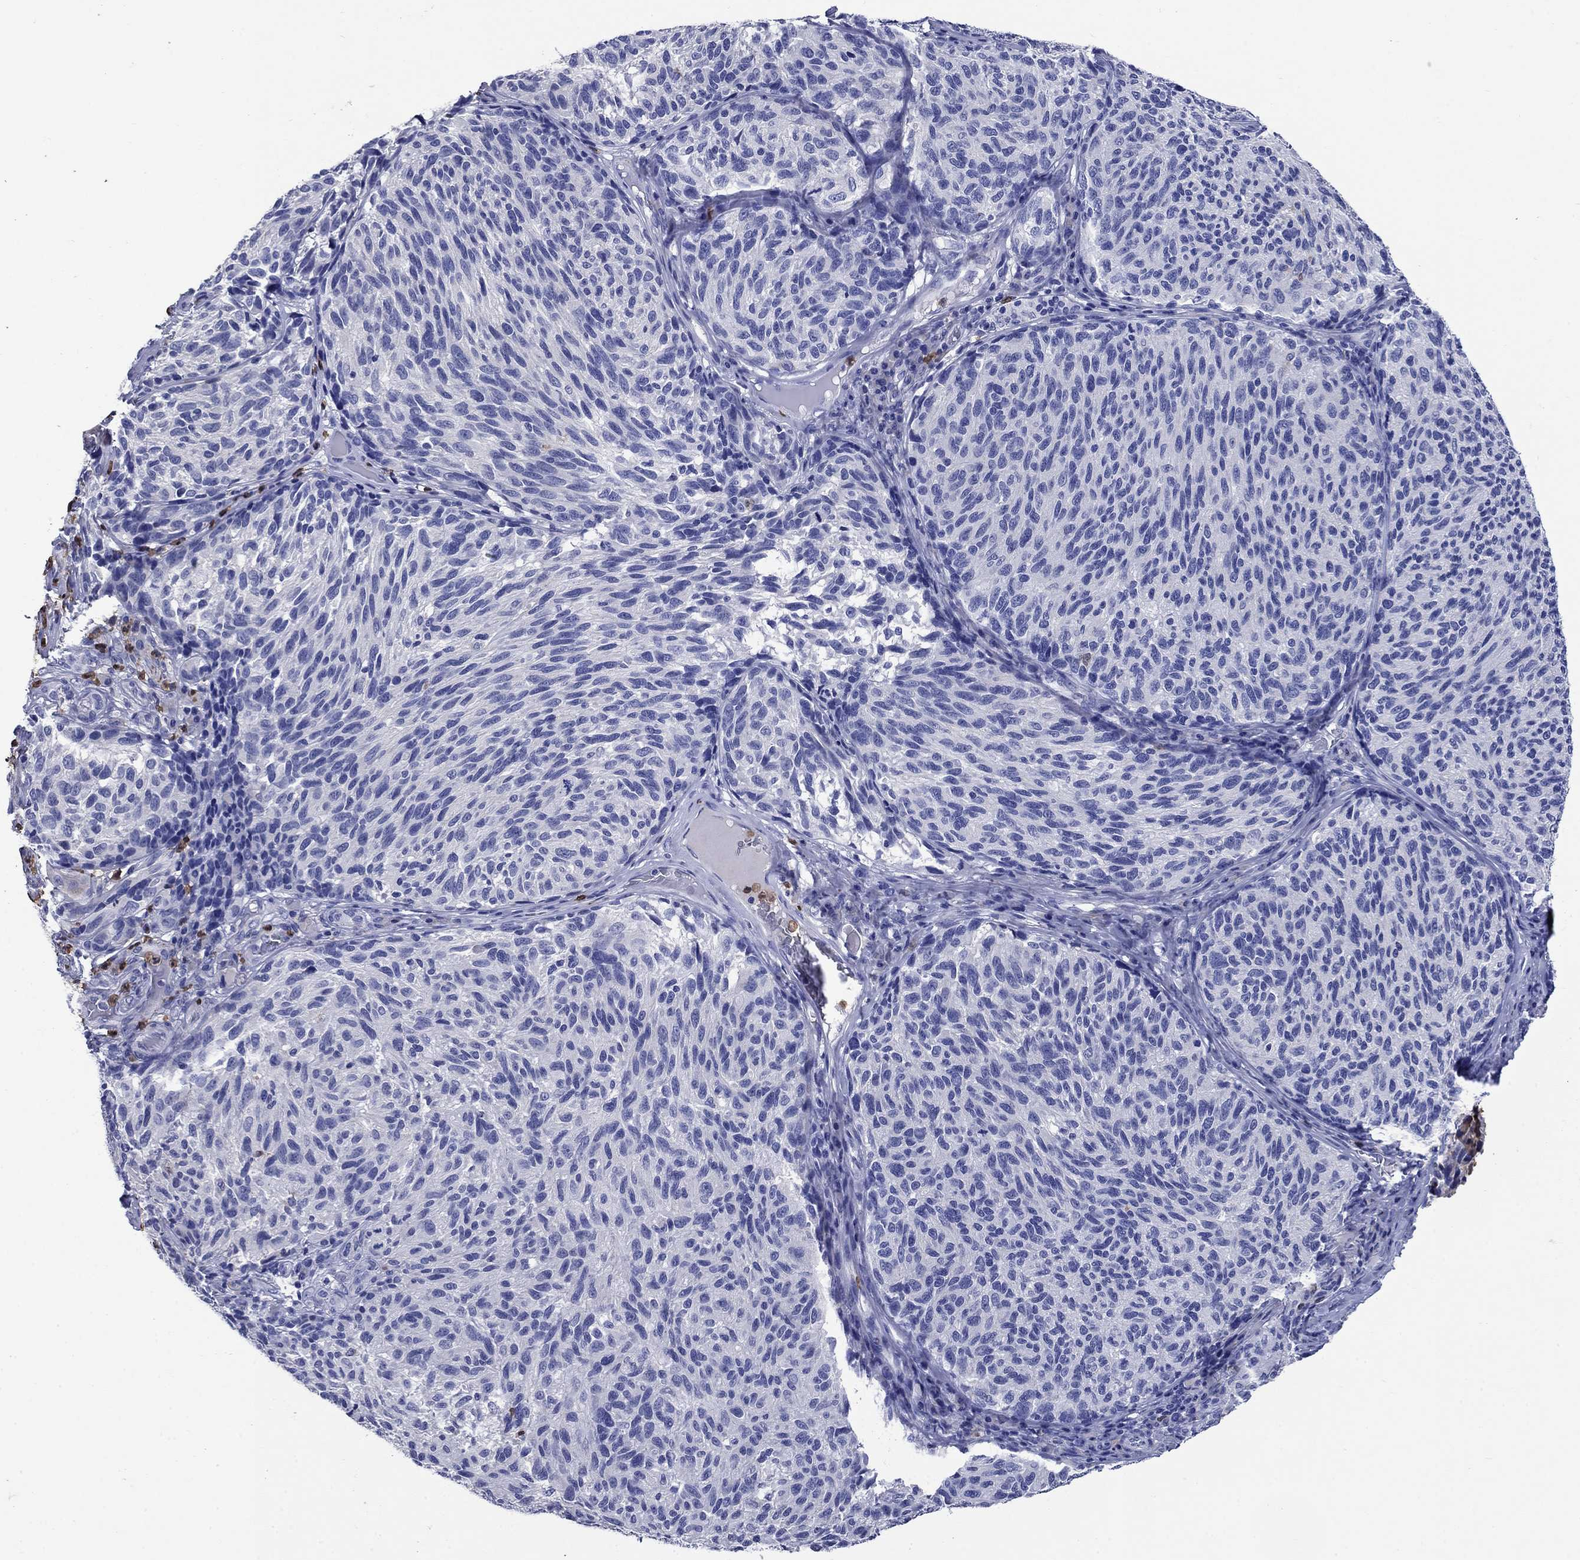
{"staining": {"intensity": "negative", "quantity": "none", "location": "none"}, "tissue": "melanoma", "cell_type": "Tumor cells", "image_type": "cancer", "snomed": [{"axis": "morphology", "description": "Malignant melanoma, NOS"}, {"axis": "topography", "description": "Skin"}], "caption": "An image of human malignant melanoma is negative for staining in tumor cells.", "gene": "TFR2", "patient": {"sex": "female", "age": 73}}